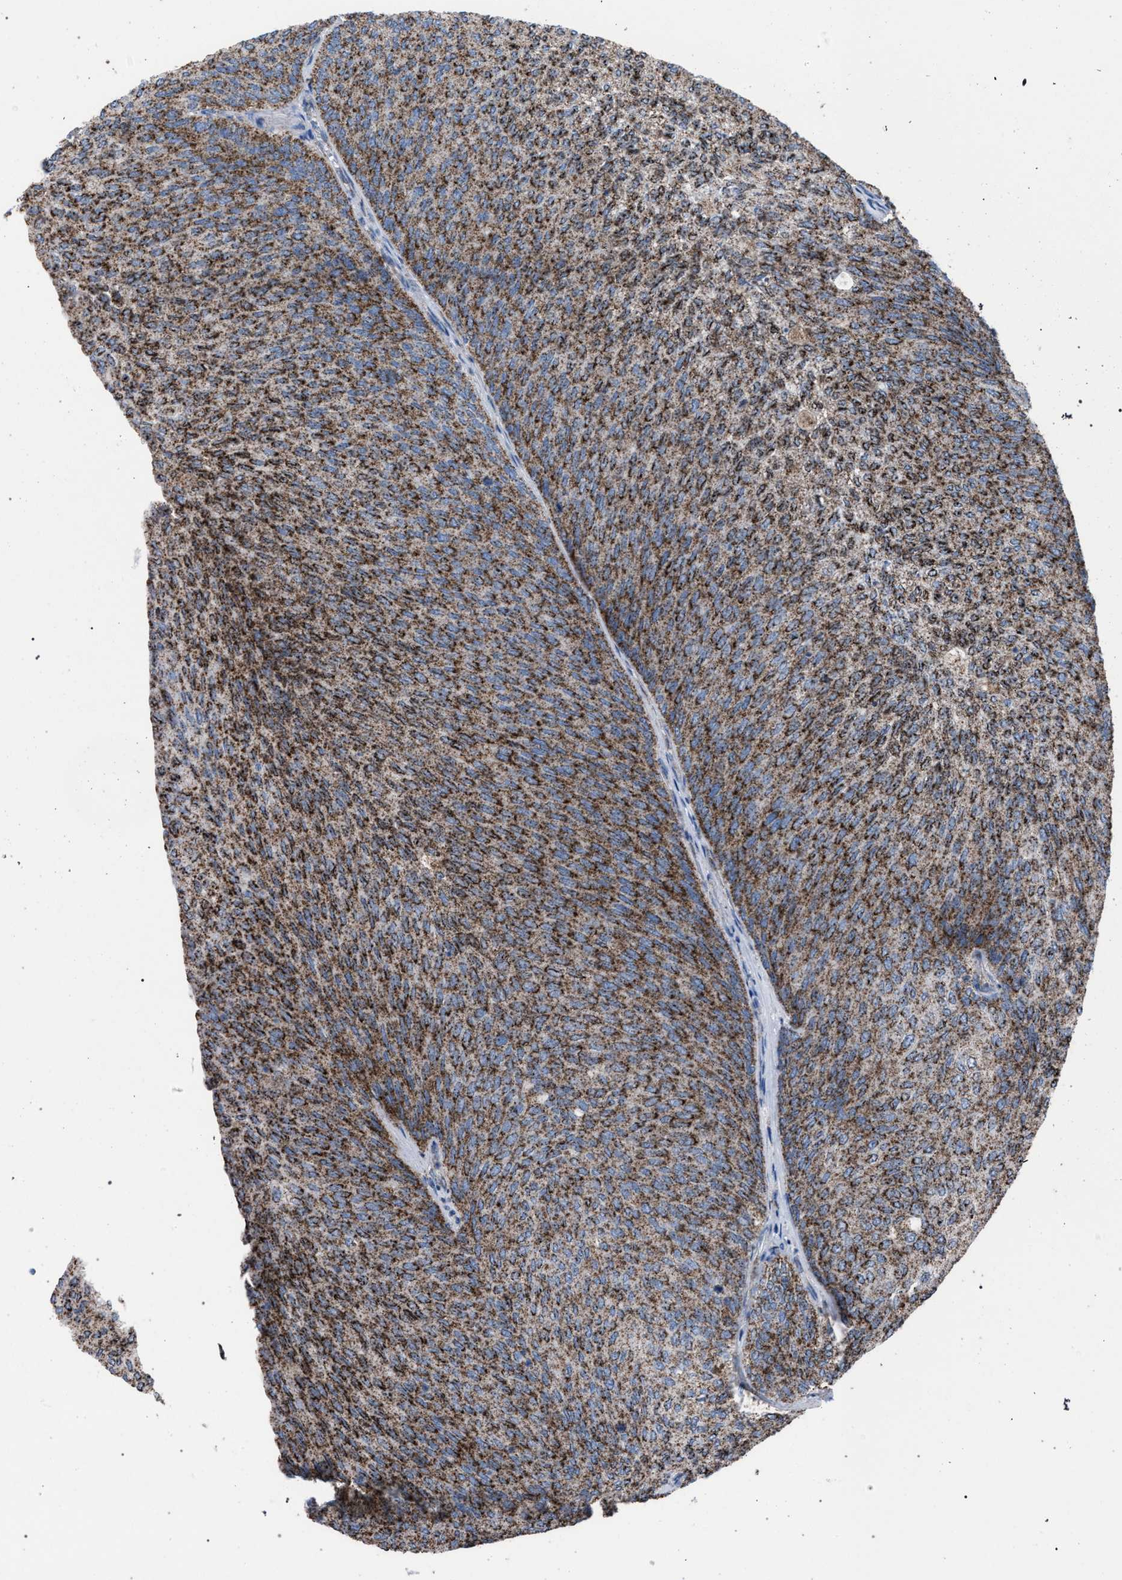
{"staining": {"intensity": "moderate", "quantity": ">75%", "location": "cytoplasmic/membranous"}, "tissue": "urothelial cancer", "cell_type": "Tumor cells", "image_type": "cancer", "snomed": [{"axis": "morphology", "description": "Urothelial carcinoma, Low grade"}, {"axis": "topography", "description": "Urinary bladder"}], "caption": "This photomicrograph exhibits urothelial cancer stained with immunohistochemistry to label a protein in brown. The cytoplasmic/membranous of tumor cells show moderate positivity for the protein. Nuclei are counter-stained blue.", "gene": "HSD17B4", "patient": {"sex": "female", "age": 79}}